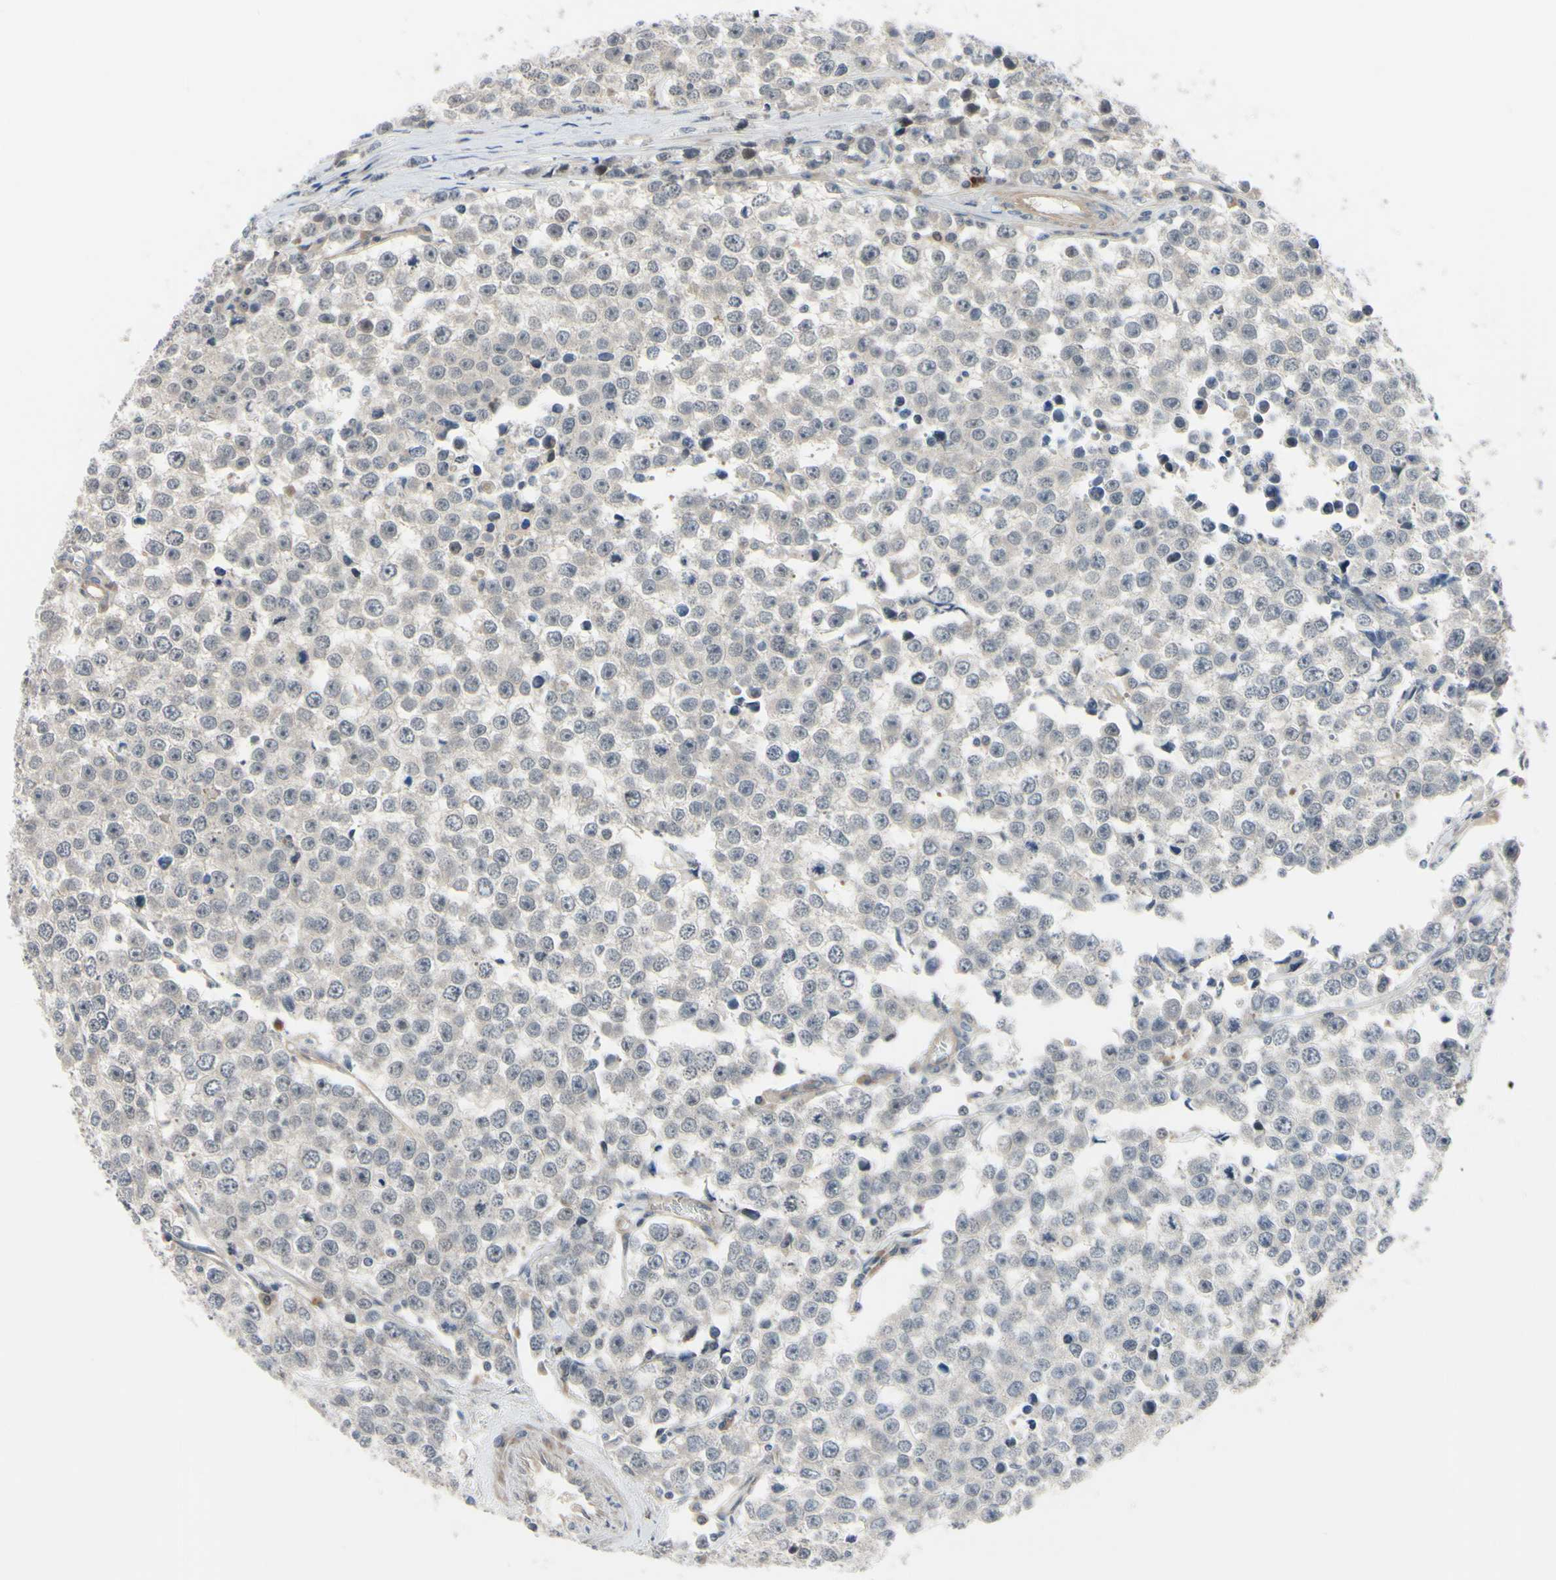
{"staining": {"intensity": "negative", "quantity": "none", "location": "none"}, "tissue": "testis cancer", "cell_type": "Tumor cells", "image_type": "cancer", "snomed": [{"axis": "morphology", "description": "Seminoma, NOS"}, {"axis": "morphology", "description": "Carcinoma, Embryonal, NOS"}, {"axis": "topography", "description": "Testis"}], "caption": "This image is of testis seminoma stained with immunohistochemistry to label a protein in brown with the nuclei are counter-stained blue. There is no staining in tumor cells. Nuclei are stained in blue.", "gene": "COMMD9", "patient": {"sex": "male", "age": 52}}